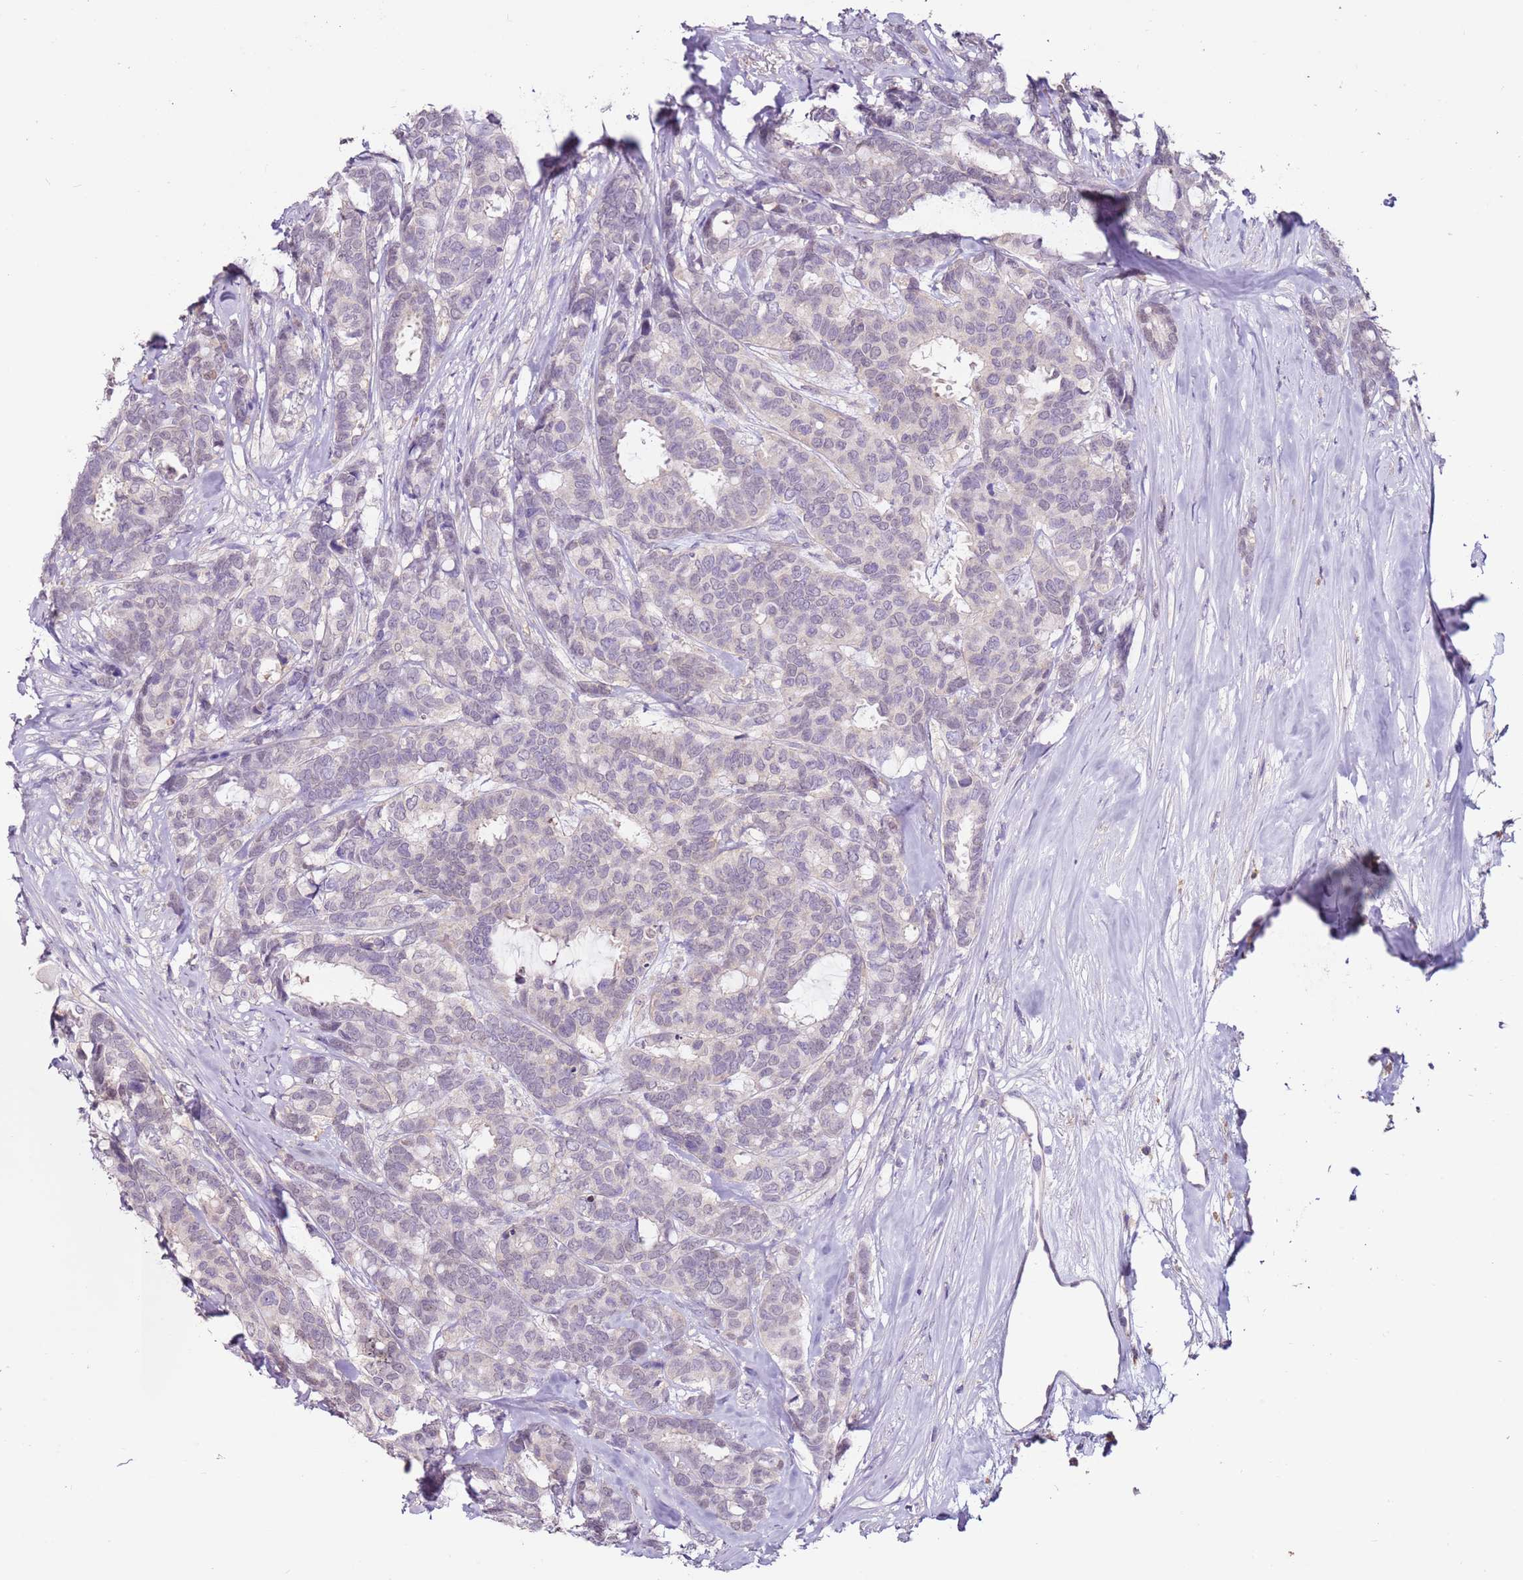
{"staining": {"intensity": "negative", "quantity": "none", "location": "none"}, "tissue": "breast cancer", "cell_type": "Tumor cells", "image_type": "cancer", "snomed": [{"axis": "morphology", "description": "Duct carcinoma"}, {"axis": "topography", "description": "Breast"}], "caption": "An immunohistochemistry (IHC) photomicrograph of breast cancer (intraductal carcinoma) is shown. There is no staining in tumor cells of breast cancer (intraductal carcinoma).", "gene": "MDH1", "patient": {"sex": "female", "age": 87}}